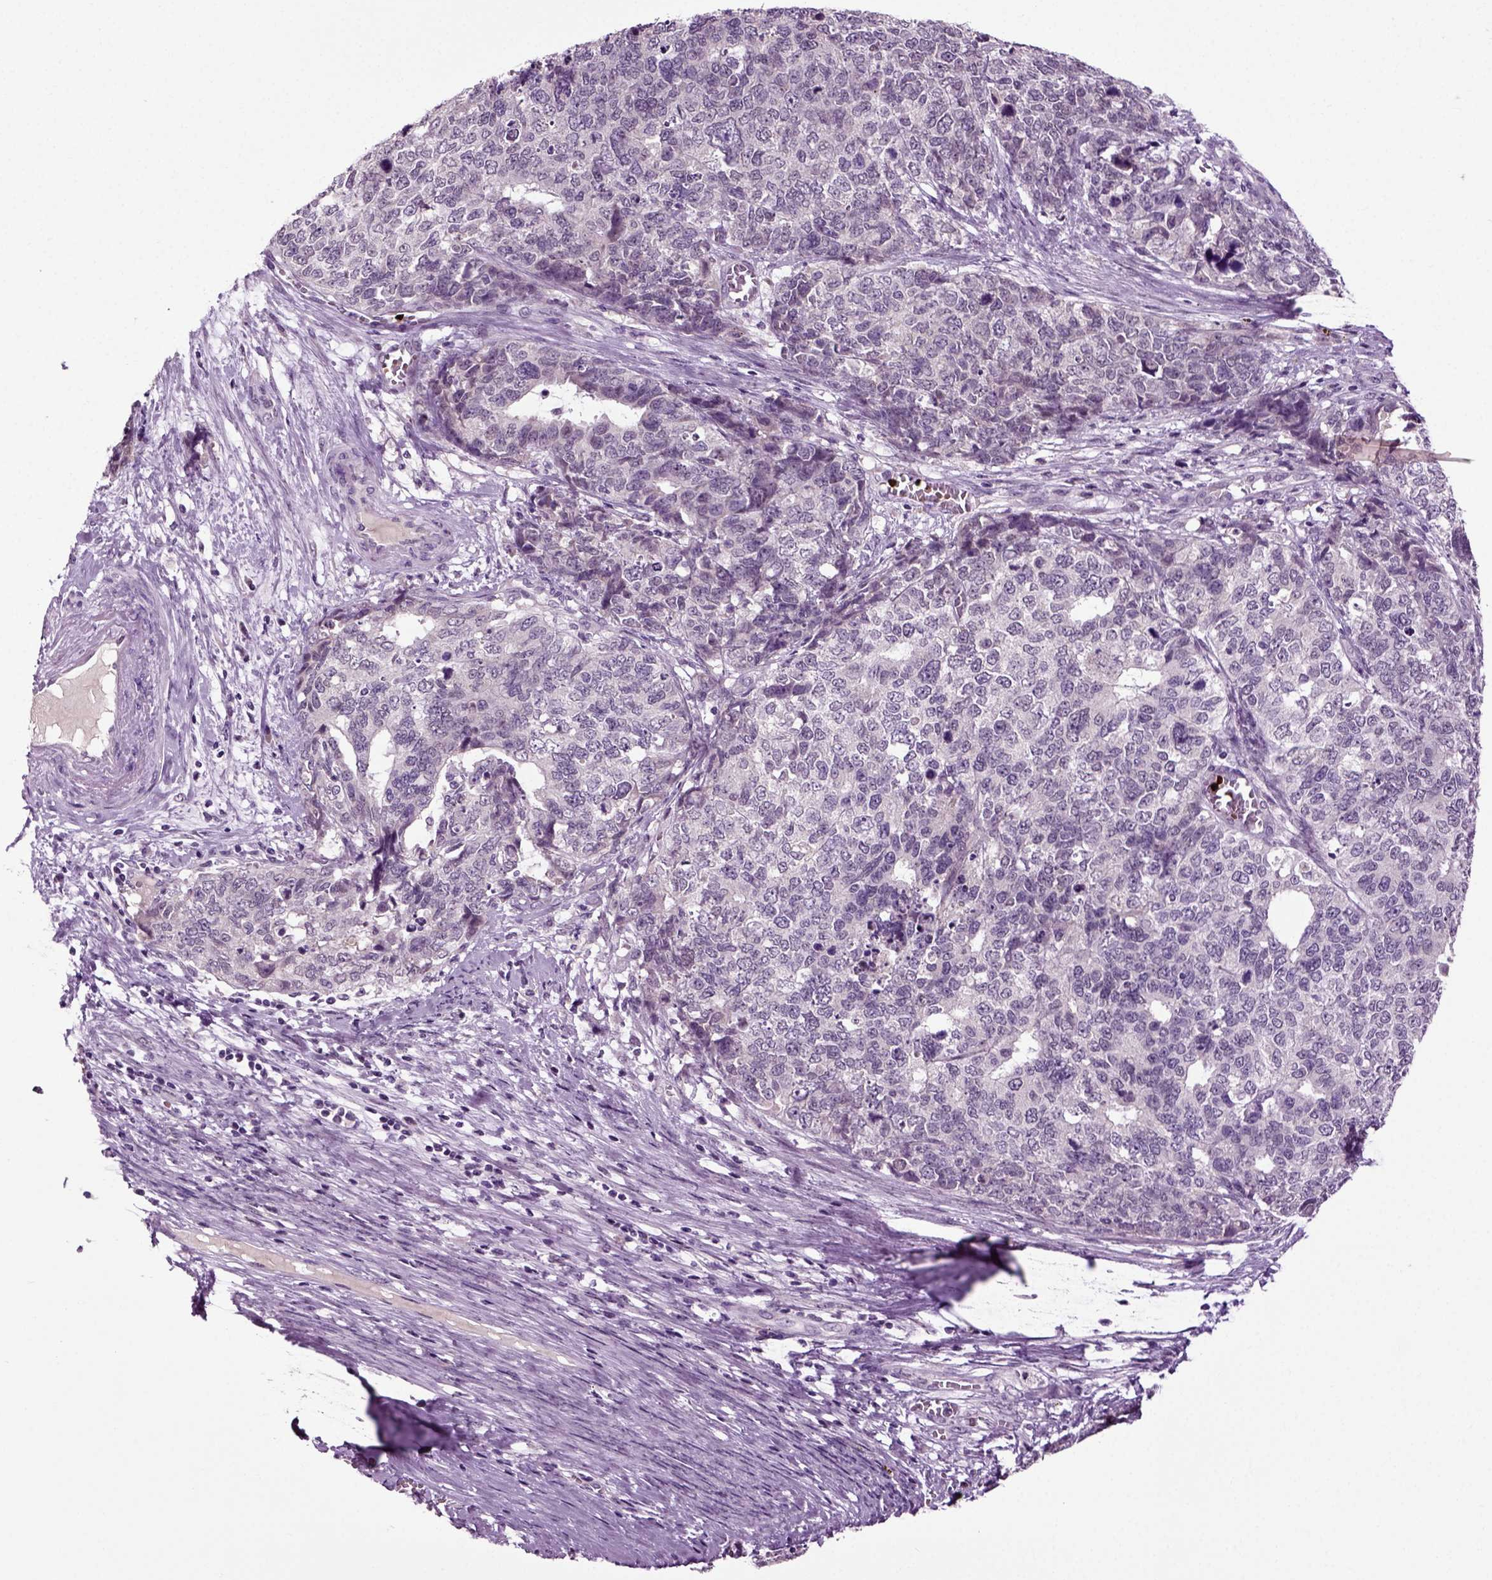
{"staining": {"intensity": "negative", "quantity": "none", "location": "none"}, "tissue": "cervical cancer", "cell_type": "Tumor cells", "image_type": "cancer", "snomed": [{"axis": "morphology", "description": "Squamous cell carcinoma, NOS"}, {"axis": "topography", "description": "Cervix"}], "caption": "DAB (3,3'-diaminobenzidine) immunohistochemical staining of human squamous cell carcinoma (cervical) demonstrates no significant positivity in tumor cells. (DAB (3,3'-diaminobenzidine) immunohistochemistry (IHC) visualized using brightfield microscopy, high magnification).", "gene": "SPATA17", "patient": {"sex": "female", "age": 63}}